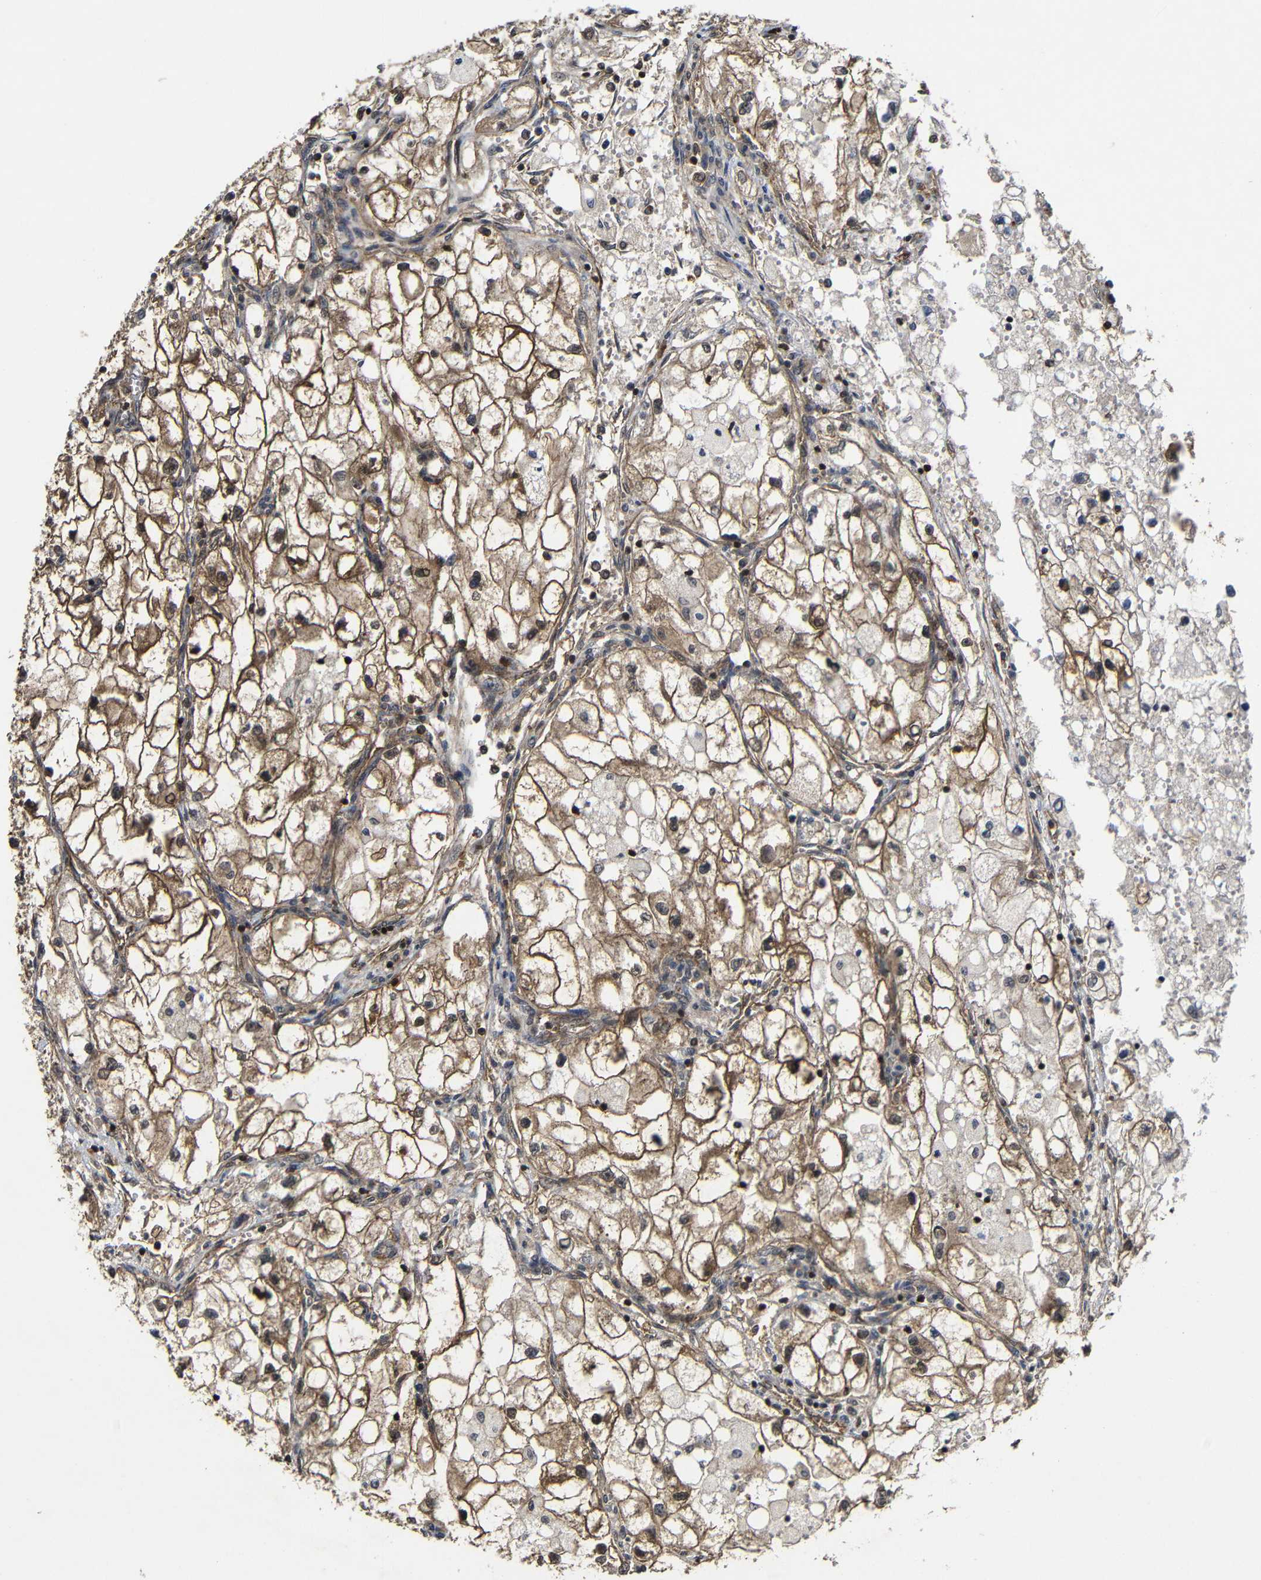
{"staining": {"intensity": "moderate", "quantity": ">75%", "location": "cytoplasmic/membranous"}, "tissue": "renal cancer", "cell_type": "Tumor cells", "image_type": "cancer", "snomed": [{"axis": "morphology", "description": "Adenocarcinoma, NOS"}, {"axis": "topography", "description": "Kidney"}], "caption": "Moderate cytoplasmic/membranous positivity for a protein is identified in about >75% of tumor cells of renal adenocarcinoma using immunohistochemistry.", "gene": "NANOS1", "patient": {"sex": "female", "age": 70}}